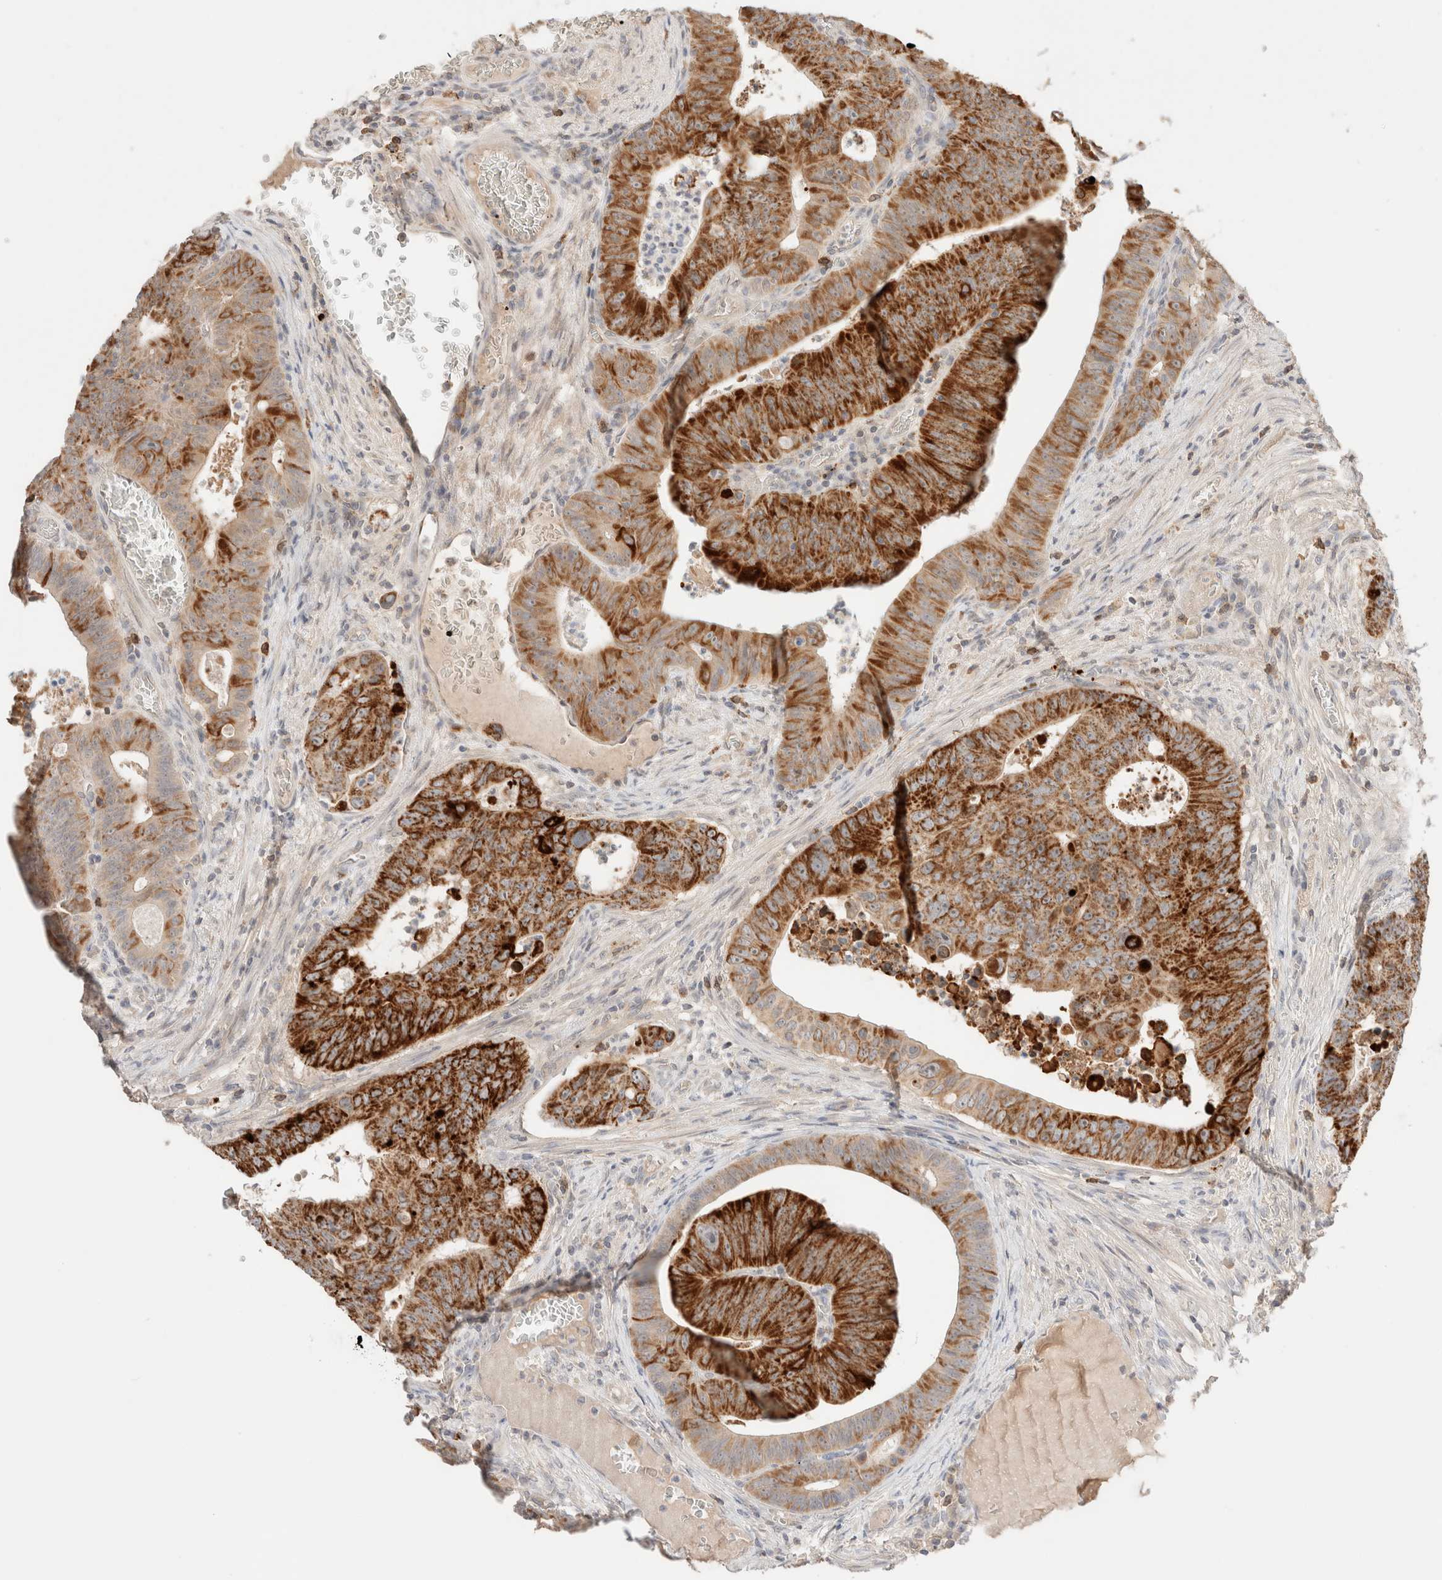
{"staining": {"intensity": "strong", "quantity": ">75%", "location": "cytoplasmic/membranous"}, "tissue": "colorectal cancer", "cell_type": "Tumor cells", "image_type": "cancer", "snomed": [{"axis": "morphology", "description": "Adenocarcinoma, NOS"}, {"axis": "topography", "description": "Colon"}], "caption": "The photomicrograph demonstrates a brown stain indicating the presence of a protein in the cytoplasmic/membranous of tumor cells in colorectal cancer (adenocarcinoma).", "gene": "TRIM41", "patient": {"sex": "male", "age": 87}}